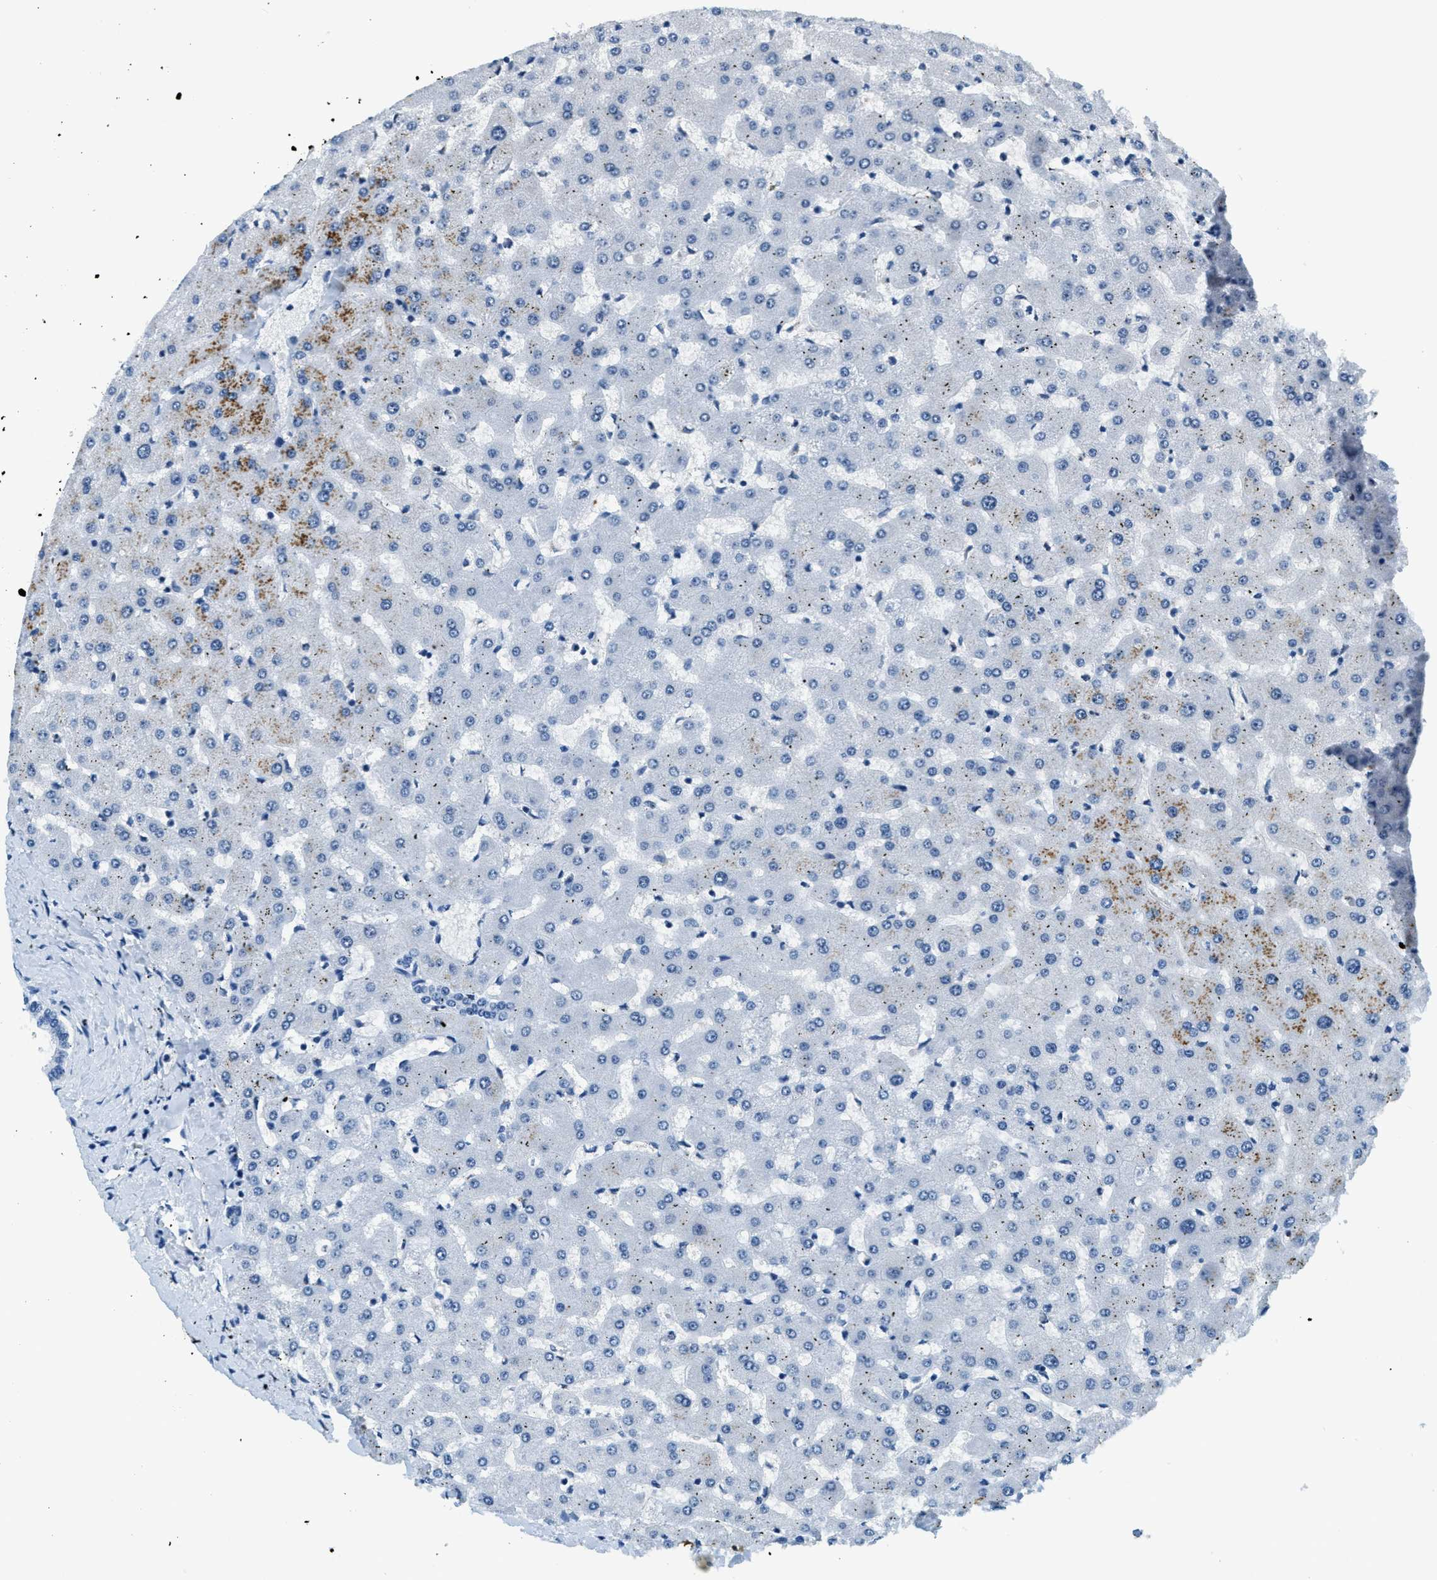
{"staining": {"intensity": "negative", "quantity": "none", "location": "none"}, "tissue": "liver", "cell_type": "Cholangiocytes", "image_type": "normal", "snomed": [{"axis": "morphology", "description": "Normal tissue, NOS"}, {"axis": "topography", "description": "Liver"}], "caption": "An immunohistochemistry (IHC) photomicrograph of normal liver is shown. There is no staining in cholangiocytes of liver.", "gene": "CA4", "patient": {"sex": "female", "age": 63}}